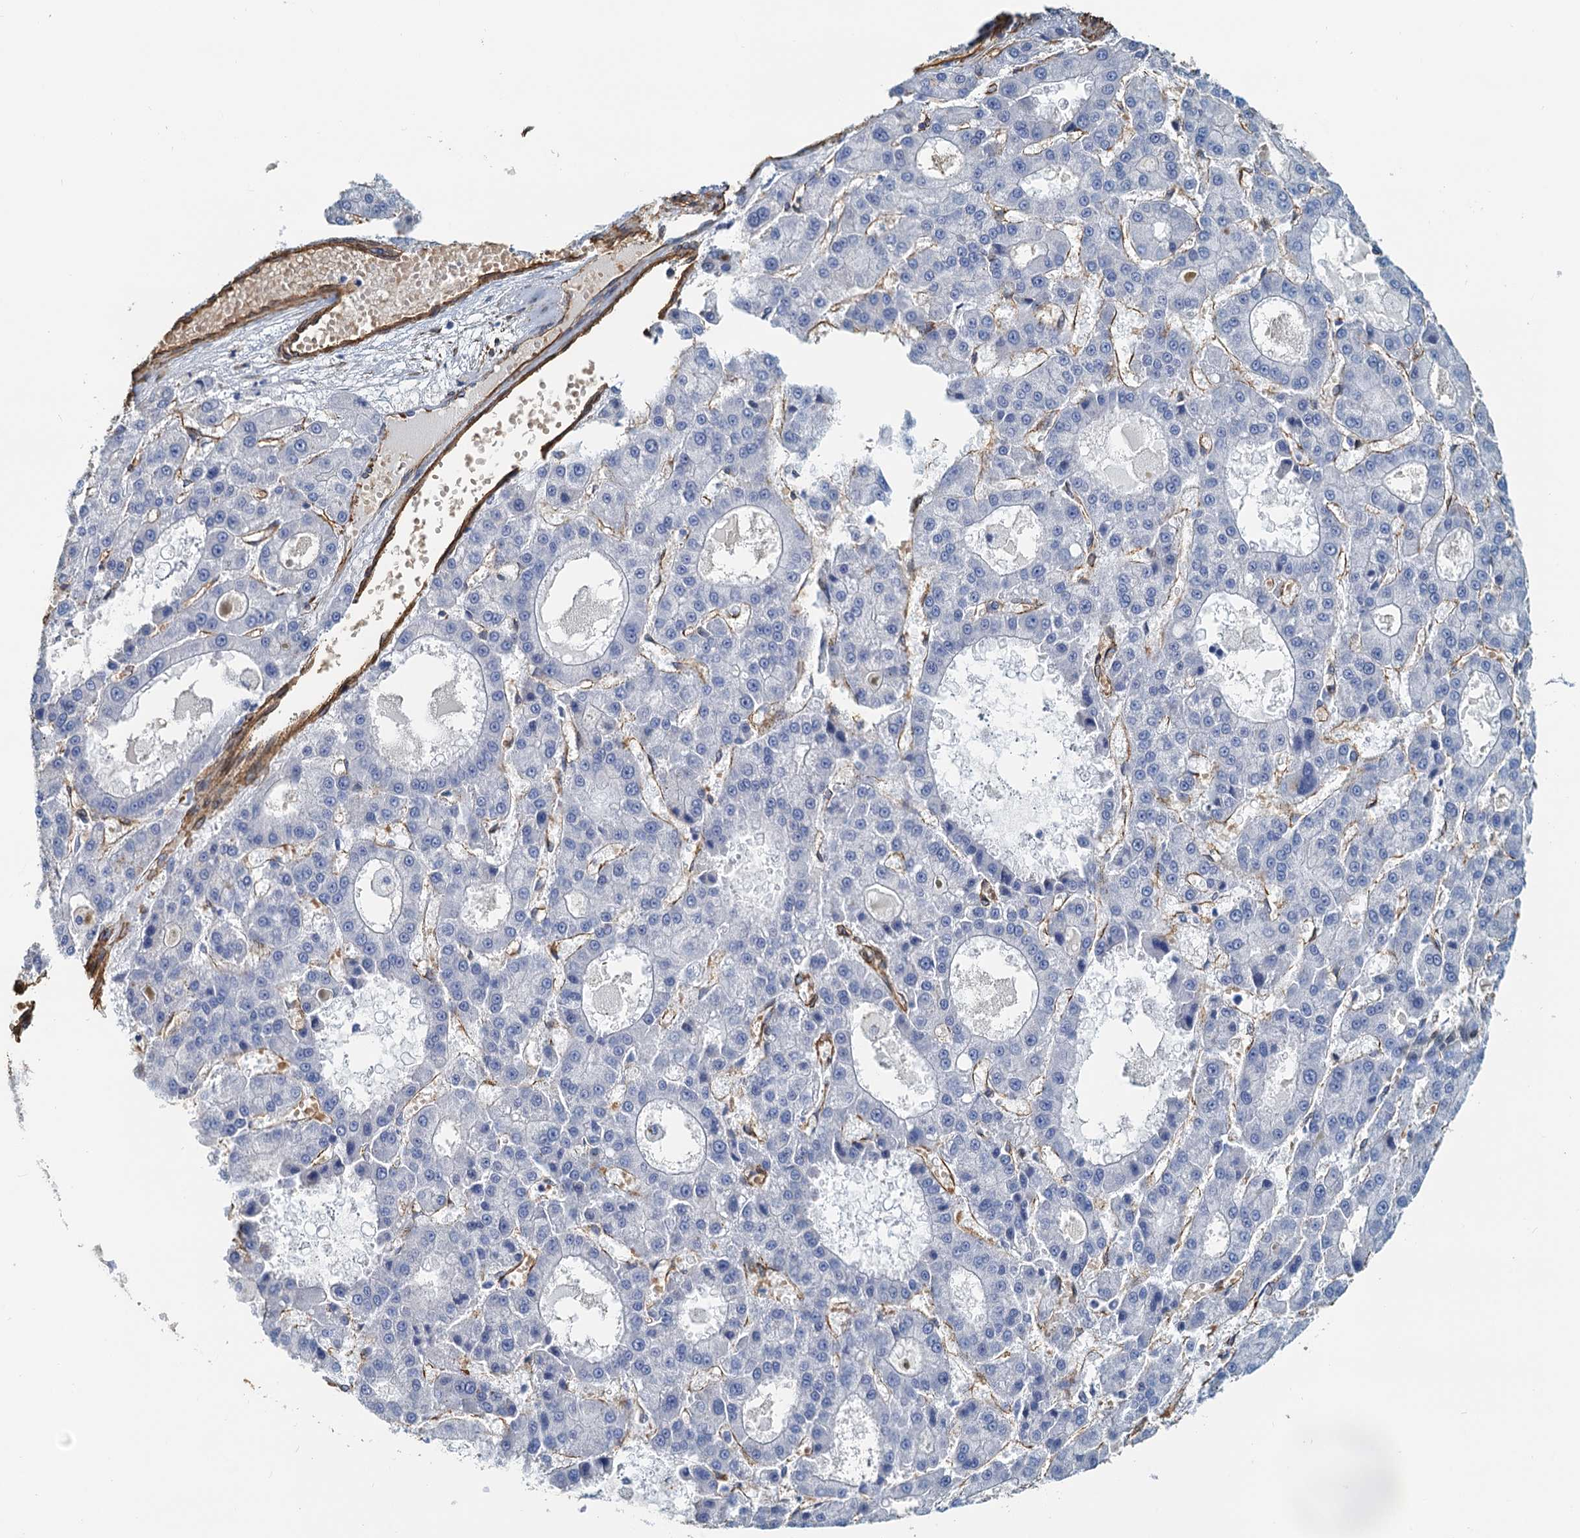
{"staining": {"intensity": "negative", "quantity": "none", "location": "none"}, "tissue": "liver cancer", "cell_type": "Tumor cells", "image_type": "cancer", "snomed": [{"axis": "morphology", "description": "Carcinoma, Hepatocellular, NOS"}, {"axis": "topography", "description": "Liver"}], "caption": "This is an immunohistochemistry image of human liver hepatocellular carcinoma. There is no staining in tumor cells.", "gene": "DGKG", "patient": {"sex": "male", "age": 70}}